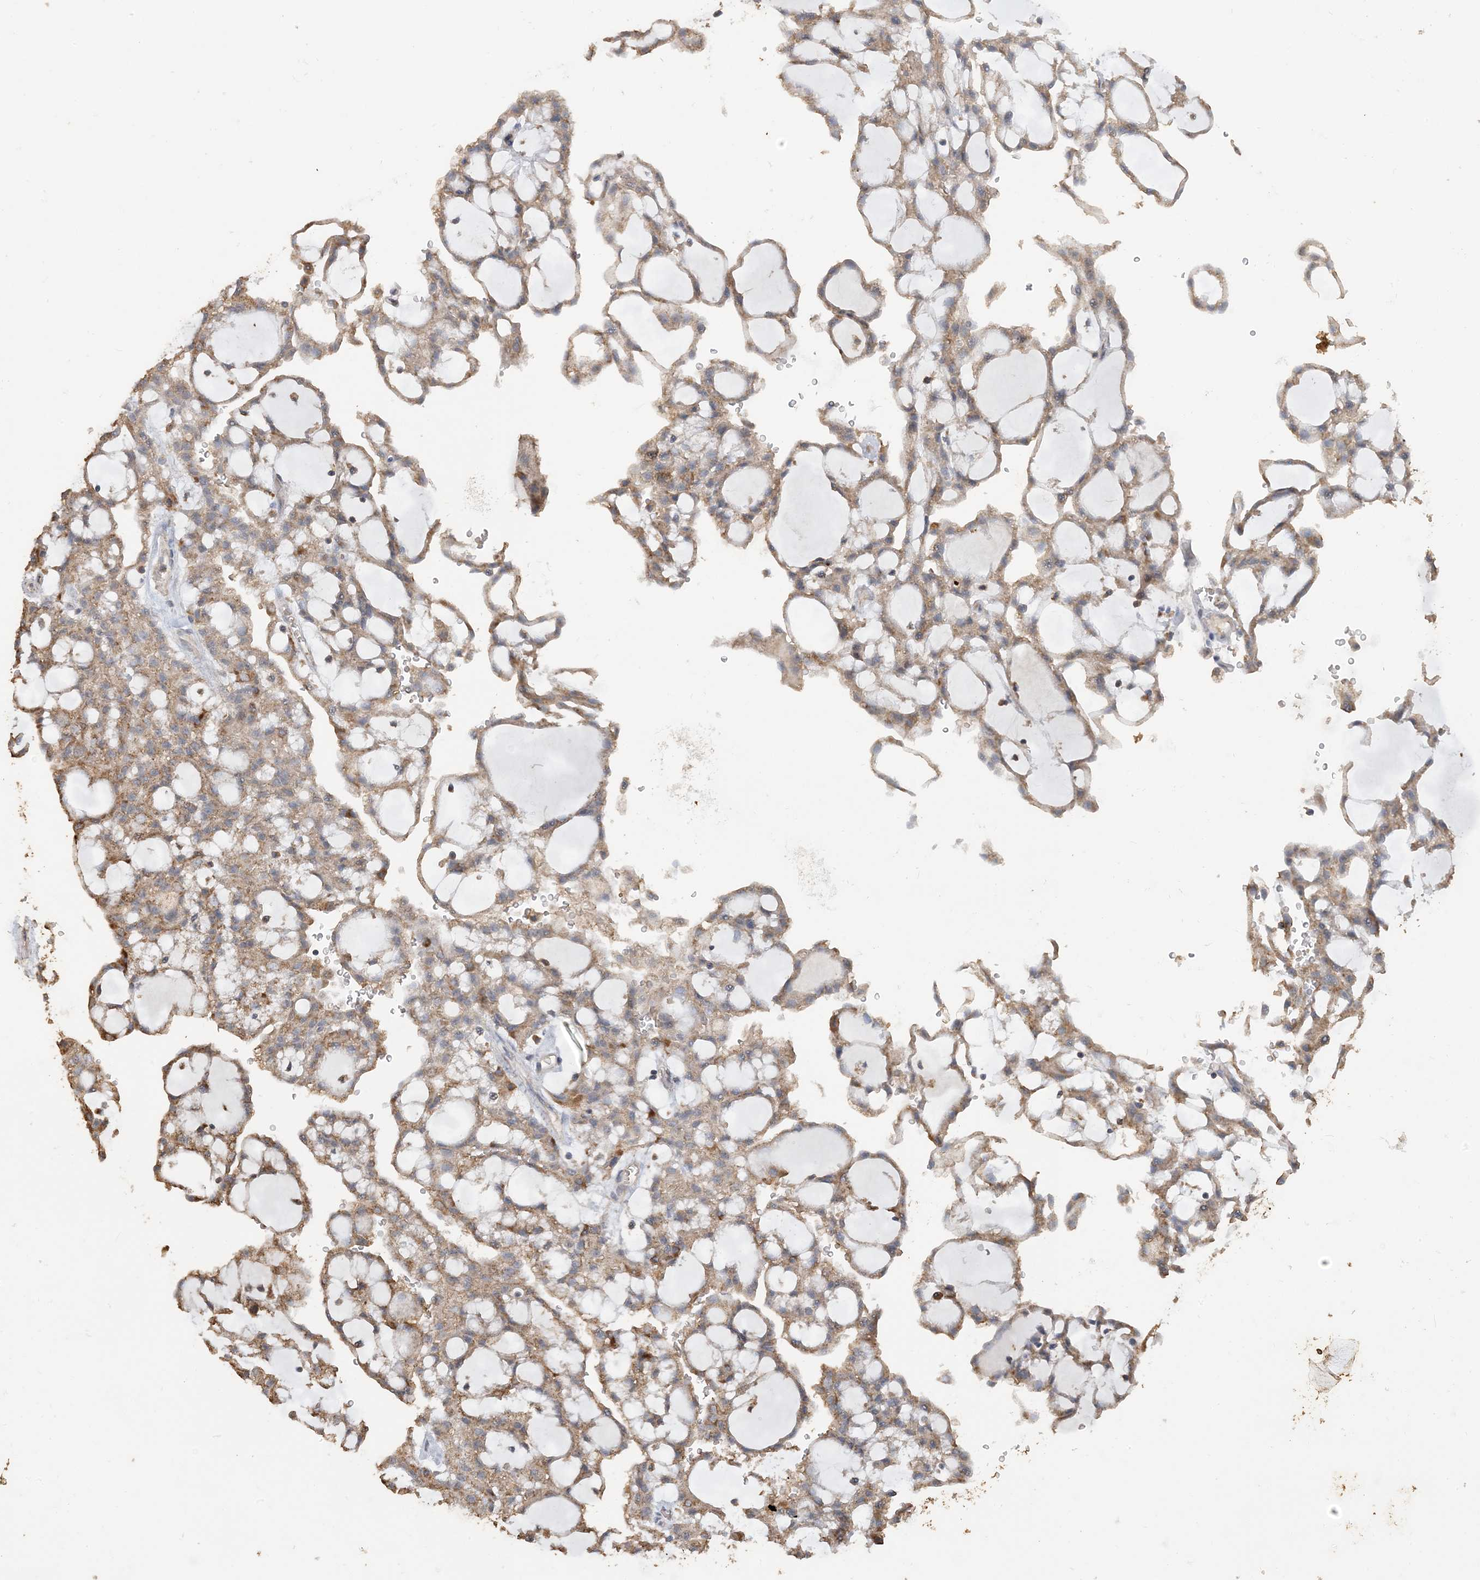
{"staining": {"intensity": "moderate", "quantity": ">75%", "location": "cytoplasmic/membranous"}, "tissue": "renal cancer", "cell_type": "Tumor cells", "image_type": "cancer", "snomed": [{"axis": "morphology", "description": "Adenocarcinoma, NOS"}, {"axis": "topography", "description": "Kidney"}], "caption": "DAB (3,3'-diaminobenzidine) immunohistochemical staining of renal adenocarcinoma demonstrates moderate cytoplasmic/membranous protein expression in approximately >75% of tumor cells.", "gene": "SFMBT2", "patient": {"sex": "male", "age": 63}}